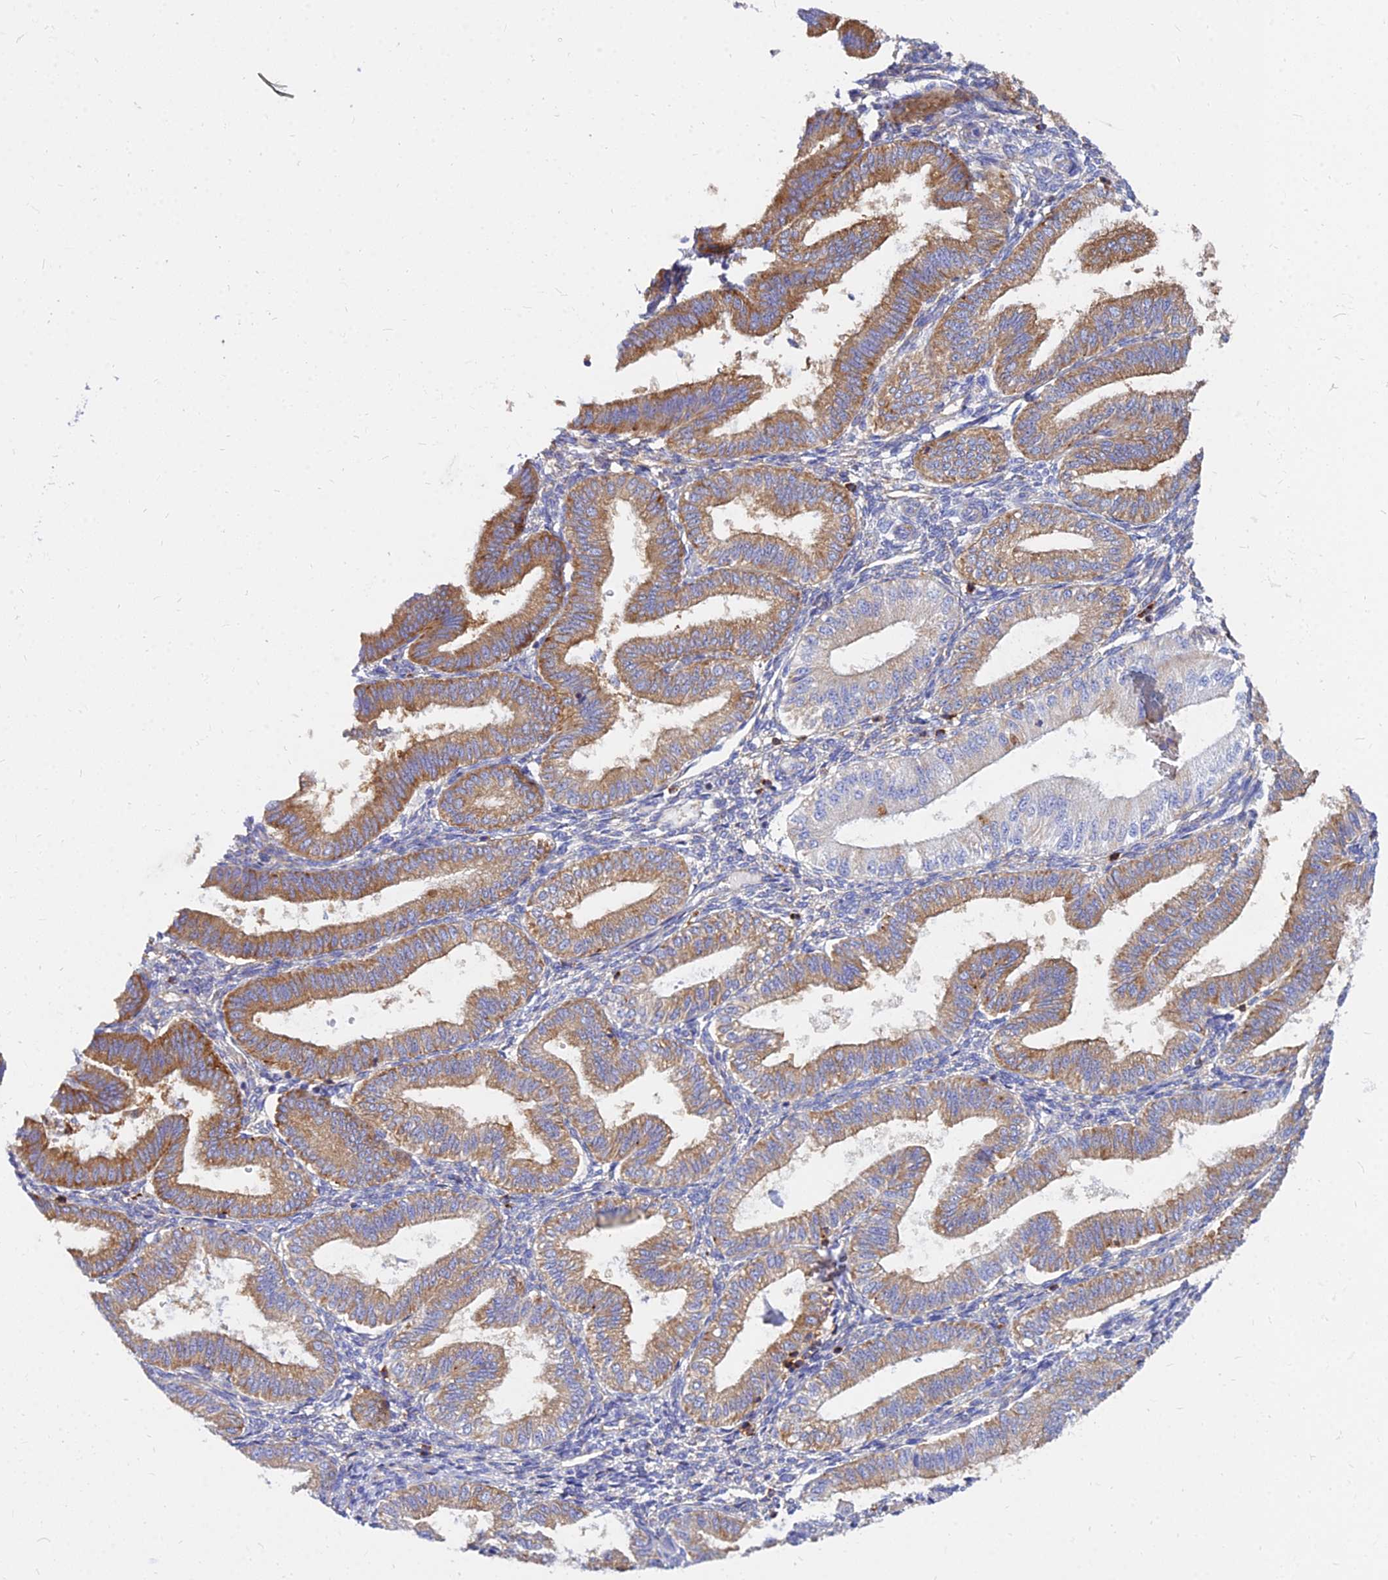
{"staining": {"intensity": "weak", "quantity": "<25%", "location": "cytoplasmic/membranous"}, "tissue": "endometrium", "cell_type": "Cells in endometrial stroma", "image_type": "normal", "snomed": [{"axis": "morphology", "description": "Normal tissue, NOS"}, {"axis": "topography", "description": "Endometrium"}], "caption": "Cells in endometrial stroma are negative for protein expression in normal human endometrium. Nuclei are stained in blue.", "gene": "AGTRAP", "patient": {"sex": "female", "age": 39}}